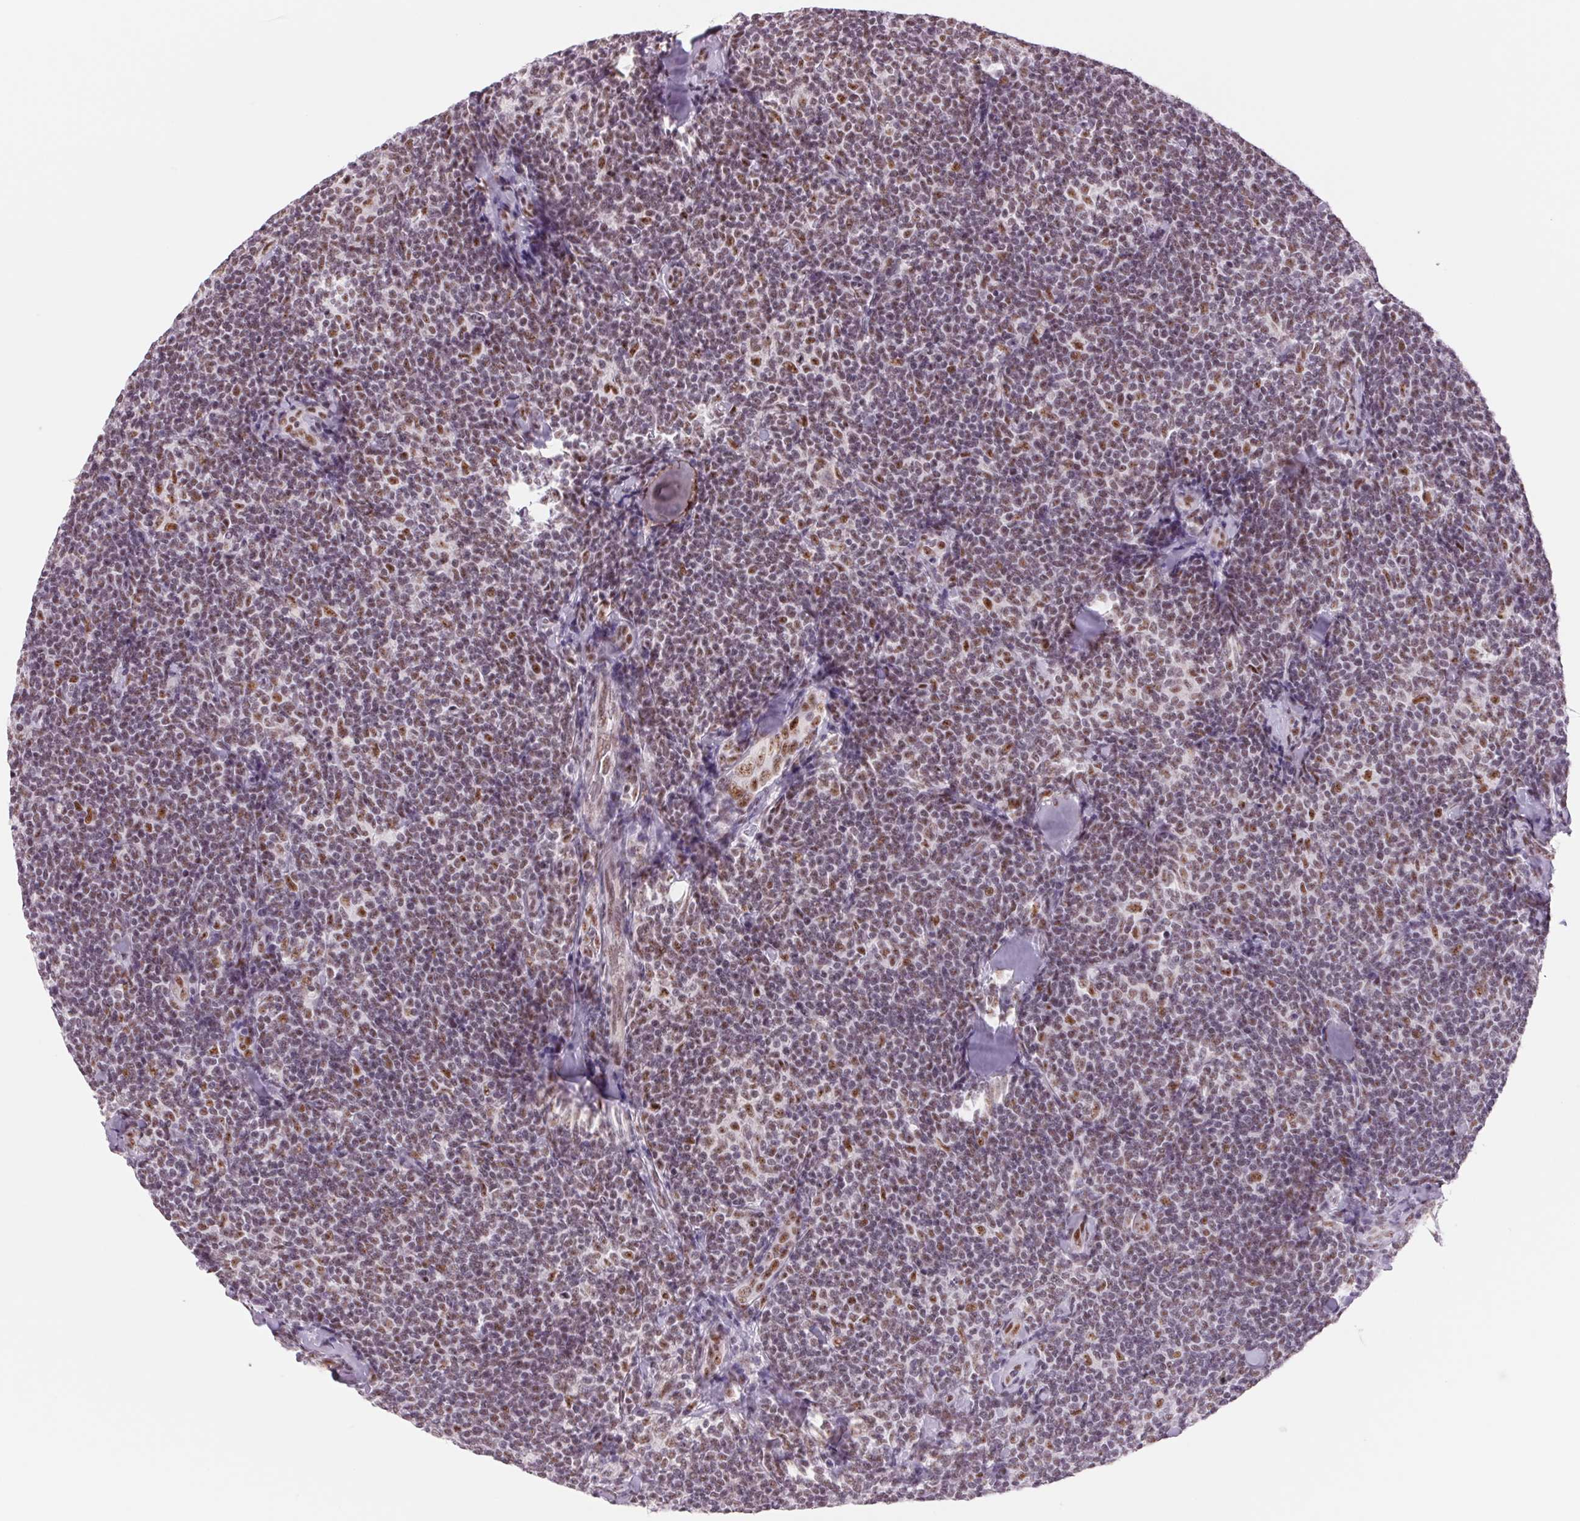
{"staining": {"intensity": "moderate", "quantity": "25%-75%", "location": "nuclear"}, "tissue": "lymphoma", "cell_type": "Tumor cells", "image_type": "cancer", "snomed": [{"axis": "morphology", "description": "Malignant lymphoma, non-Hodgkin's type, Low grade"}, {"axis": "topography", "description": "Lymph node"}], "caption": "Malignant lymphoma, non-Hodgkin's type (low-grade) tissue exhibits moderate nuclear staining in about 25%-75% of tumor cells, visualized by immunohistochemistry.", "gene": "ZC3H14", "patient": {"sex": "female", "age": 56}}